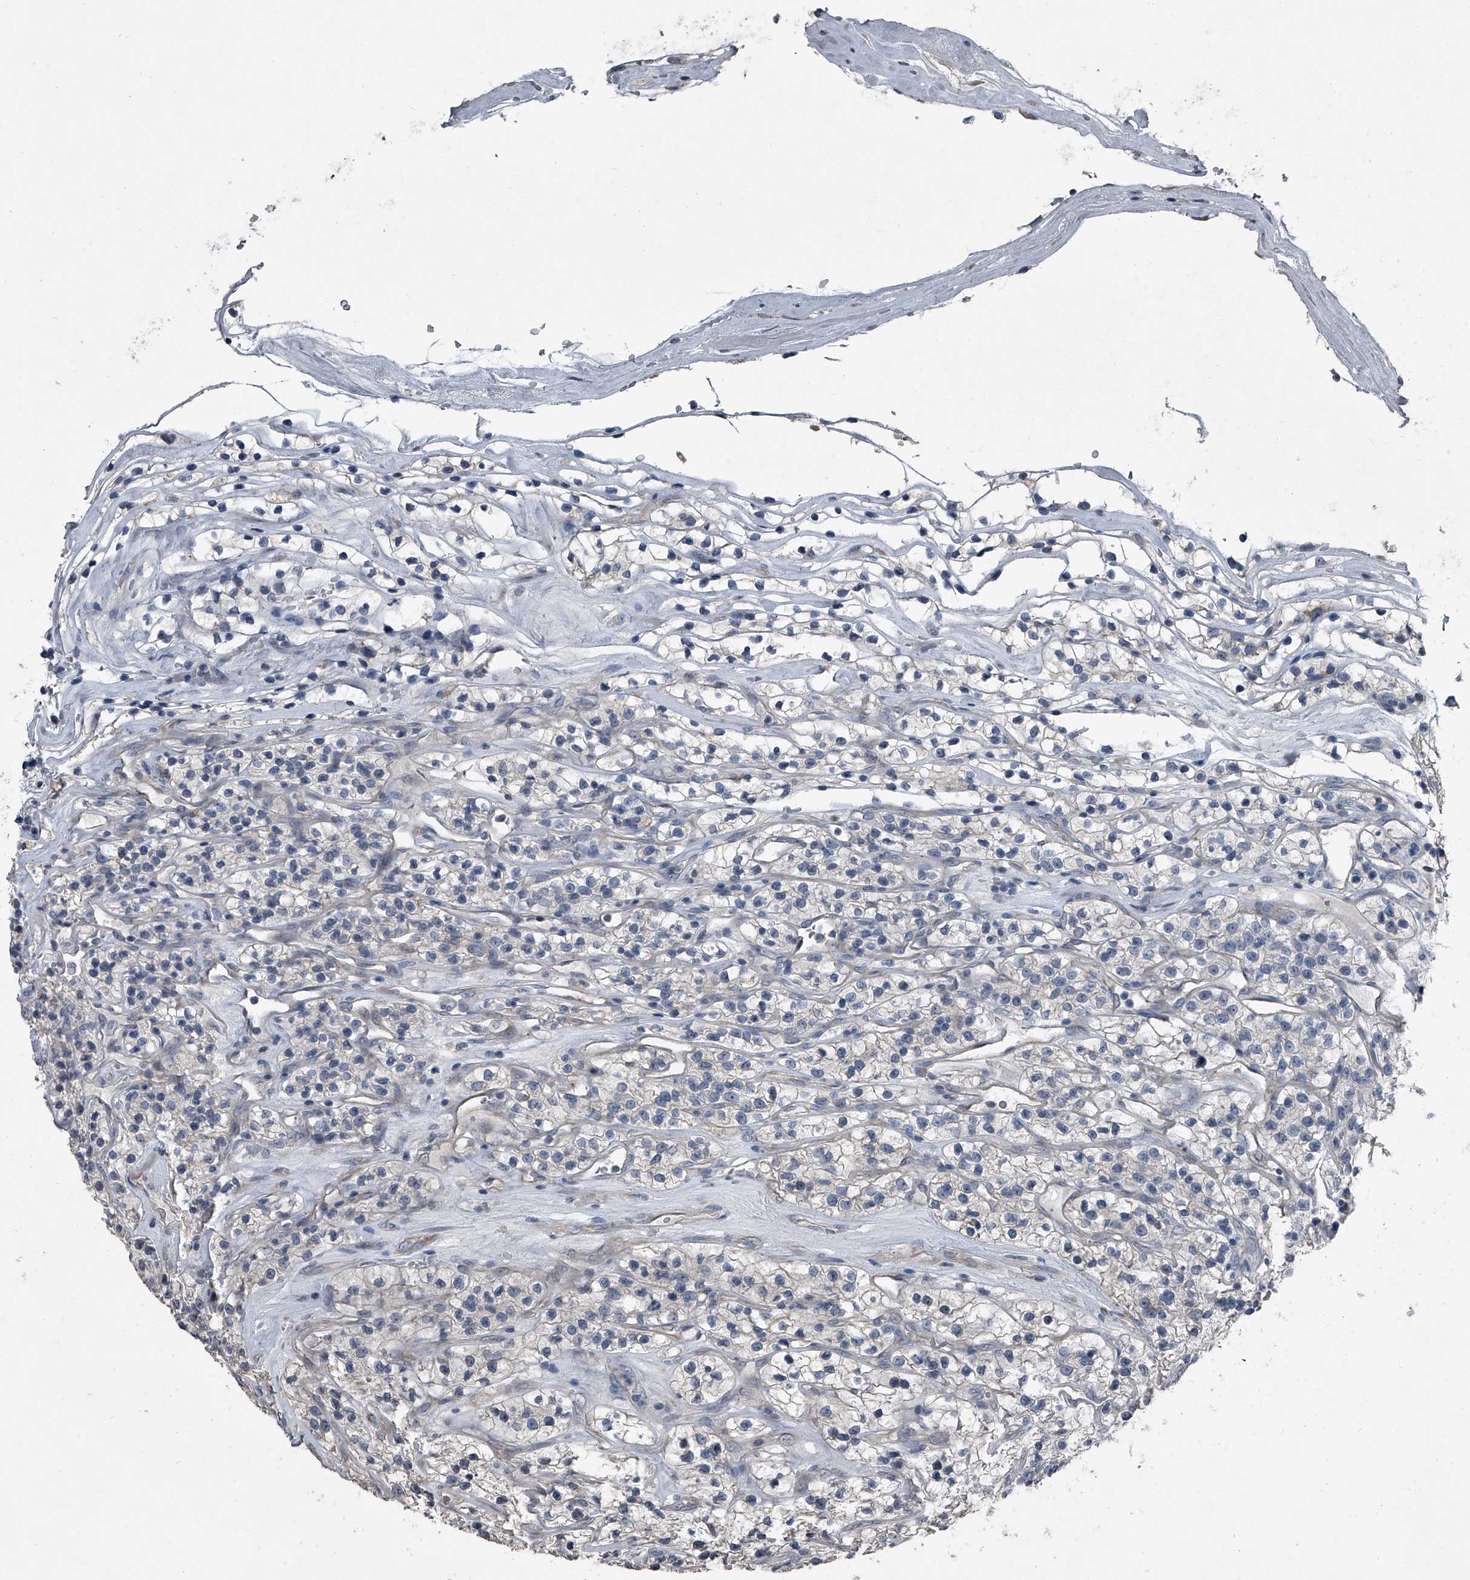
{"staining": {"intensity": "negative", "quantity": "none", "location": "none"}, "tissue": "renal cancer", "cell_type": "Tumor cells", "image_type": "cancer", "snomed": [{"axis": "morphology", "description": "Adenocarcinoma, NOS"}, {"axis": "topography", "description": "Kidney"}], "caption": "Immunohistochemistry of adenocarcinoma (renal) demonstrates no expression in tumor cells.", "gene": "HEPHL1", "patient": {"sex": "female", "age": 57}}